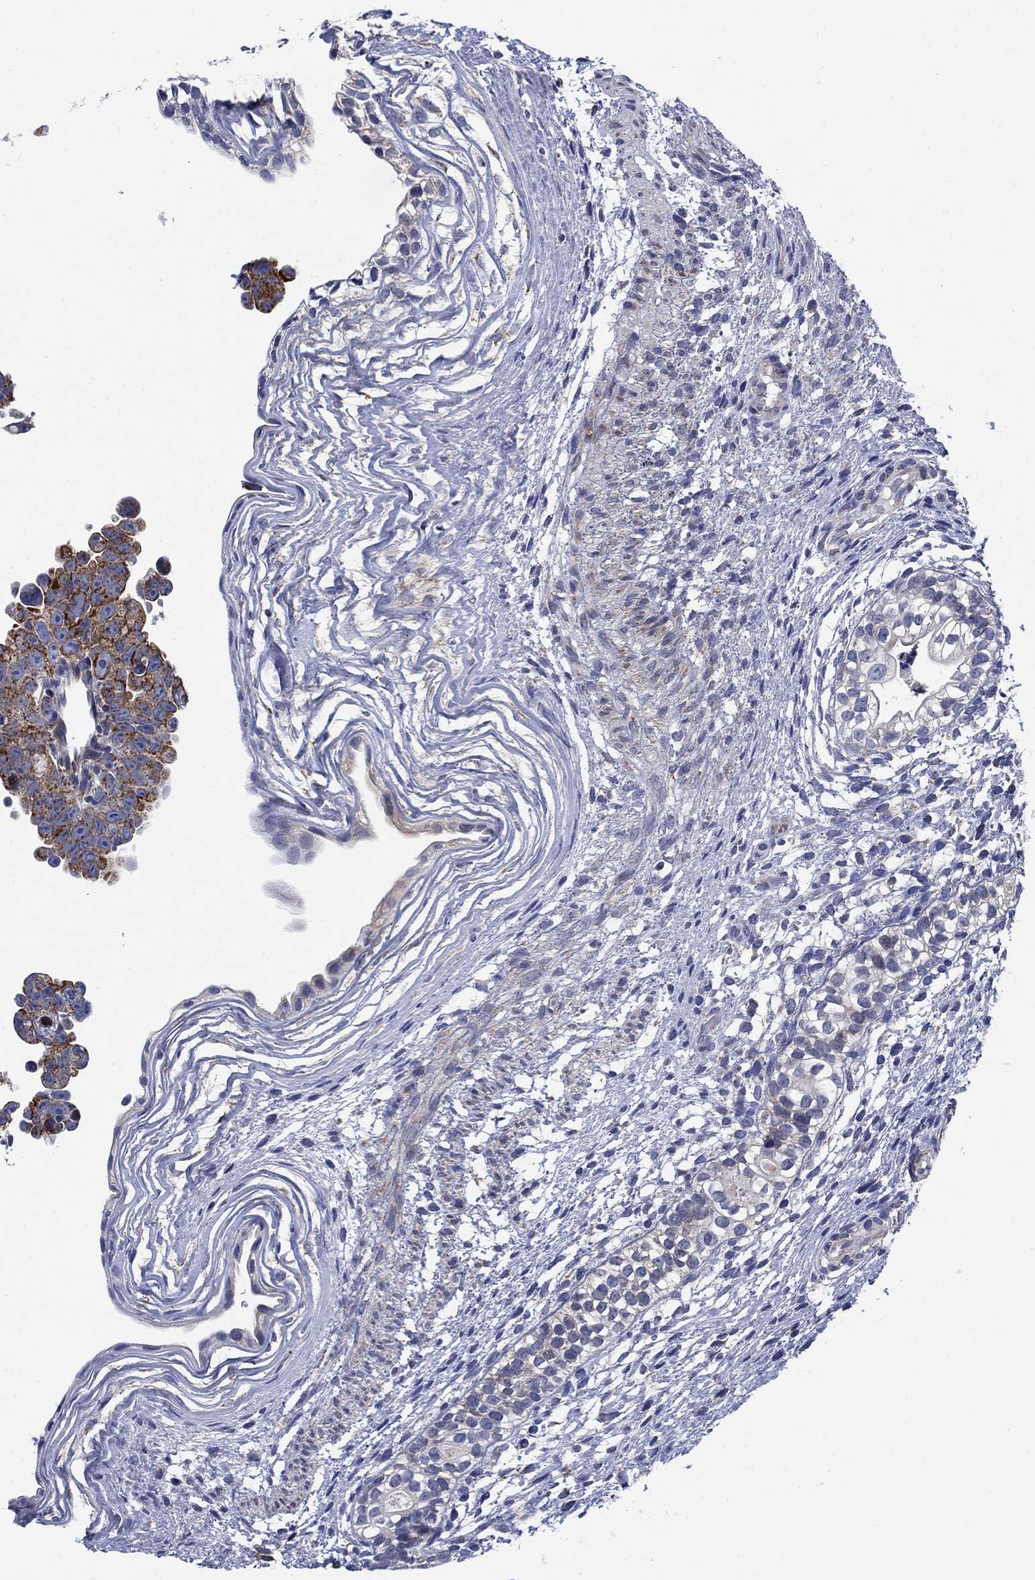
{"staining": {"intensity": "moderate", "quantity": "<25%", "location": "cytoplasmic/membranous"}, "tissue": "testis cancer", "cell_type": "Tumor cells", "image_type": "cancer", "snomed": [{"axis": "morphology", "description": "Normal tissue, NOS"}, {"axis": "morphology", "description": "Carcinoma, Embryonal, NOS"}, {"axis": "topography", "description": "Testis"}, {"axis": "topography", "description": "Epididymis"}], "caption": "Approximately <25% of tumor cells in human testis cancer display moderate cytoplasmic/membranous protein staining as visualized by brown immunohistochemical staining.", "gene": "NACAD", "patient": {"sex": "male", "age": 24}}